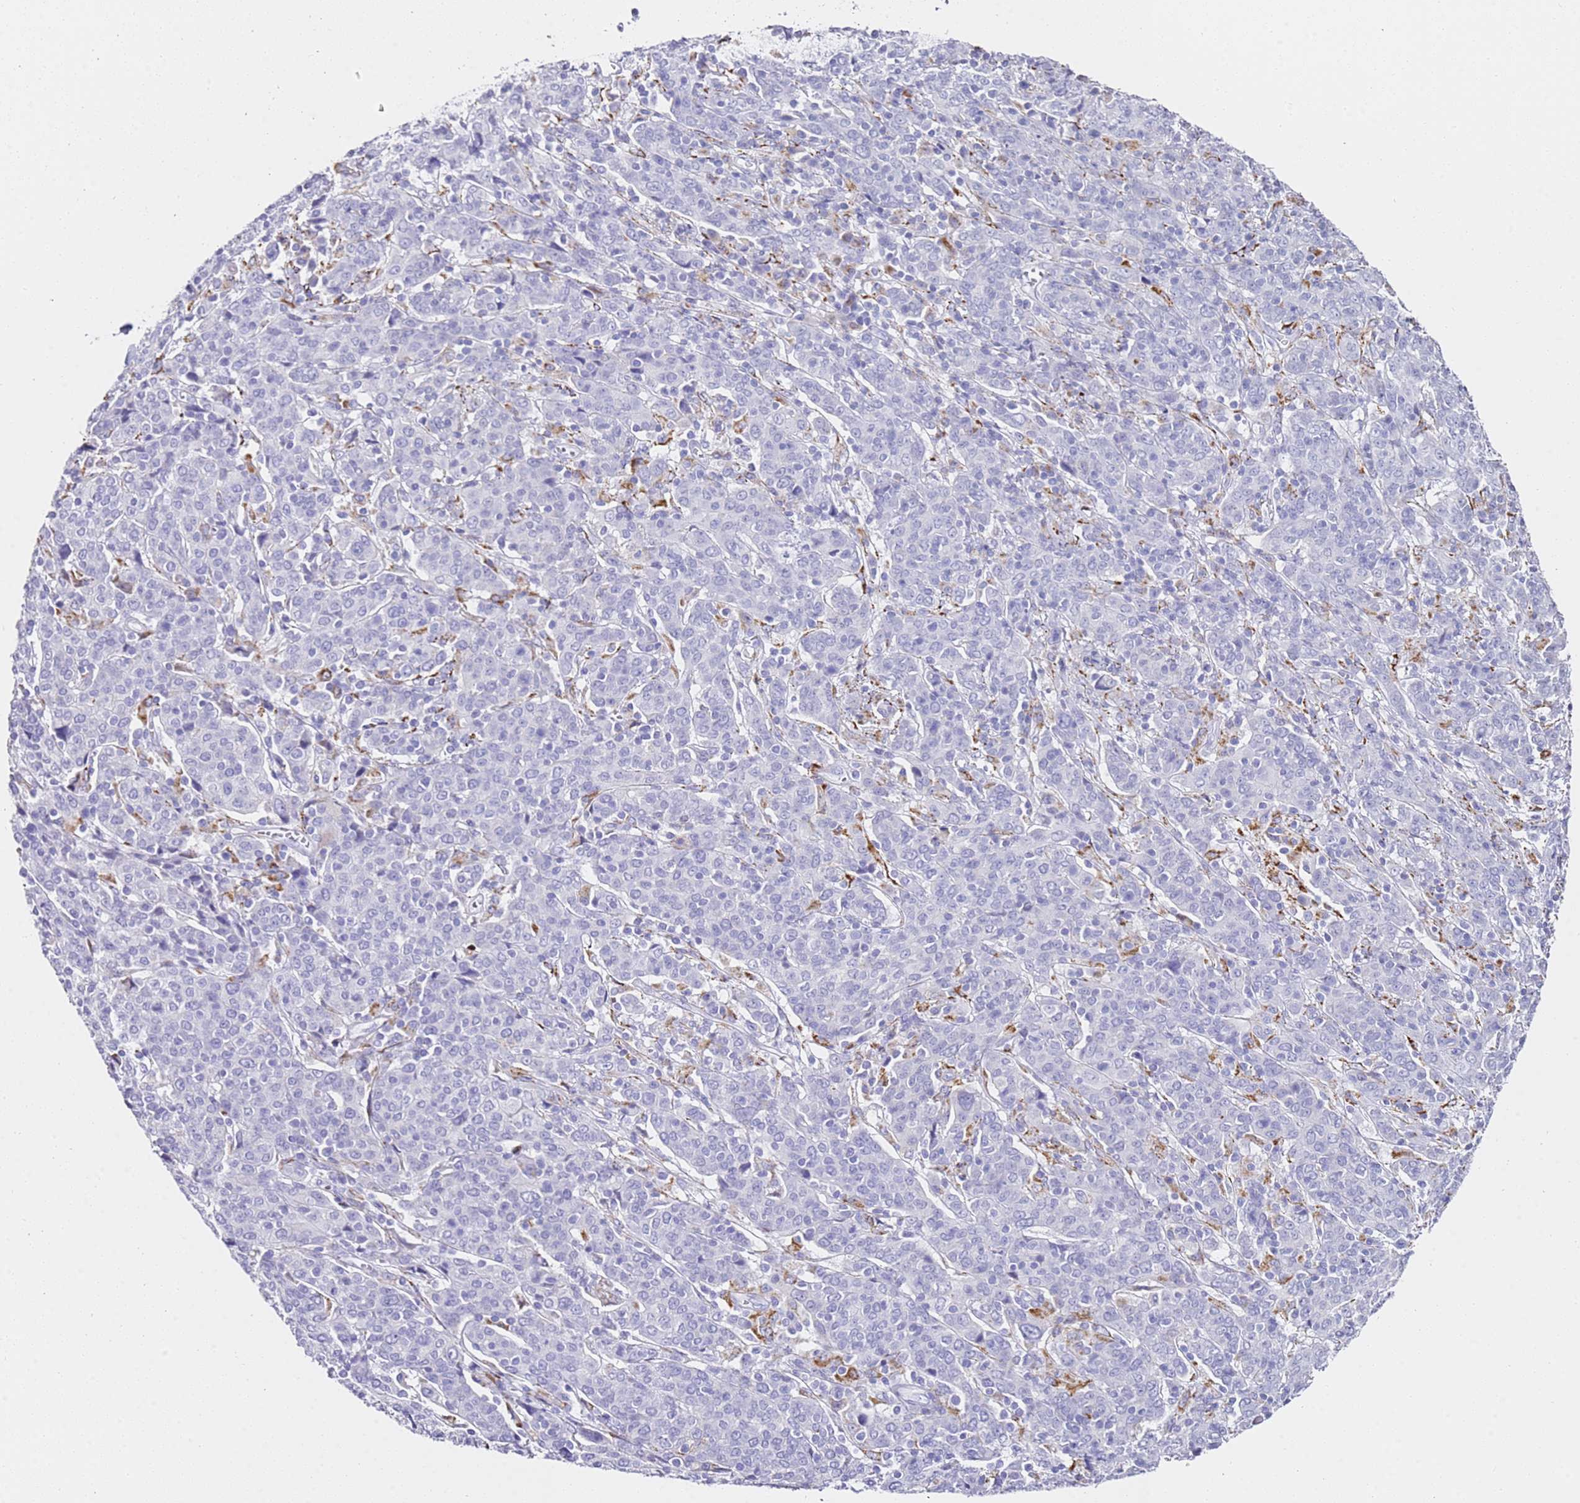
{"staining": {"intensity": "negative", "quantity": "none", "location": "none"}, "tissue": "cervical cancer", "cell_type": "Tumor cells", "image_type": "cancer", "snomed": [{"axis": "morphology", "description": "Squamous cell carcinoma, NOS"}, {"axis": "topography", "description": "Cervix"}], "caption": "This is an immunohistochemistry histopathology image of cervical cancer (squamous cell carcinoma). There is no staining in tumor cells.", "gene": "PTBP2", "patient": {"sex": "female", "age": 67}}